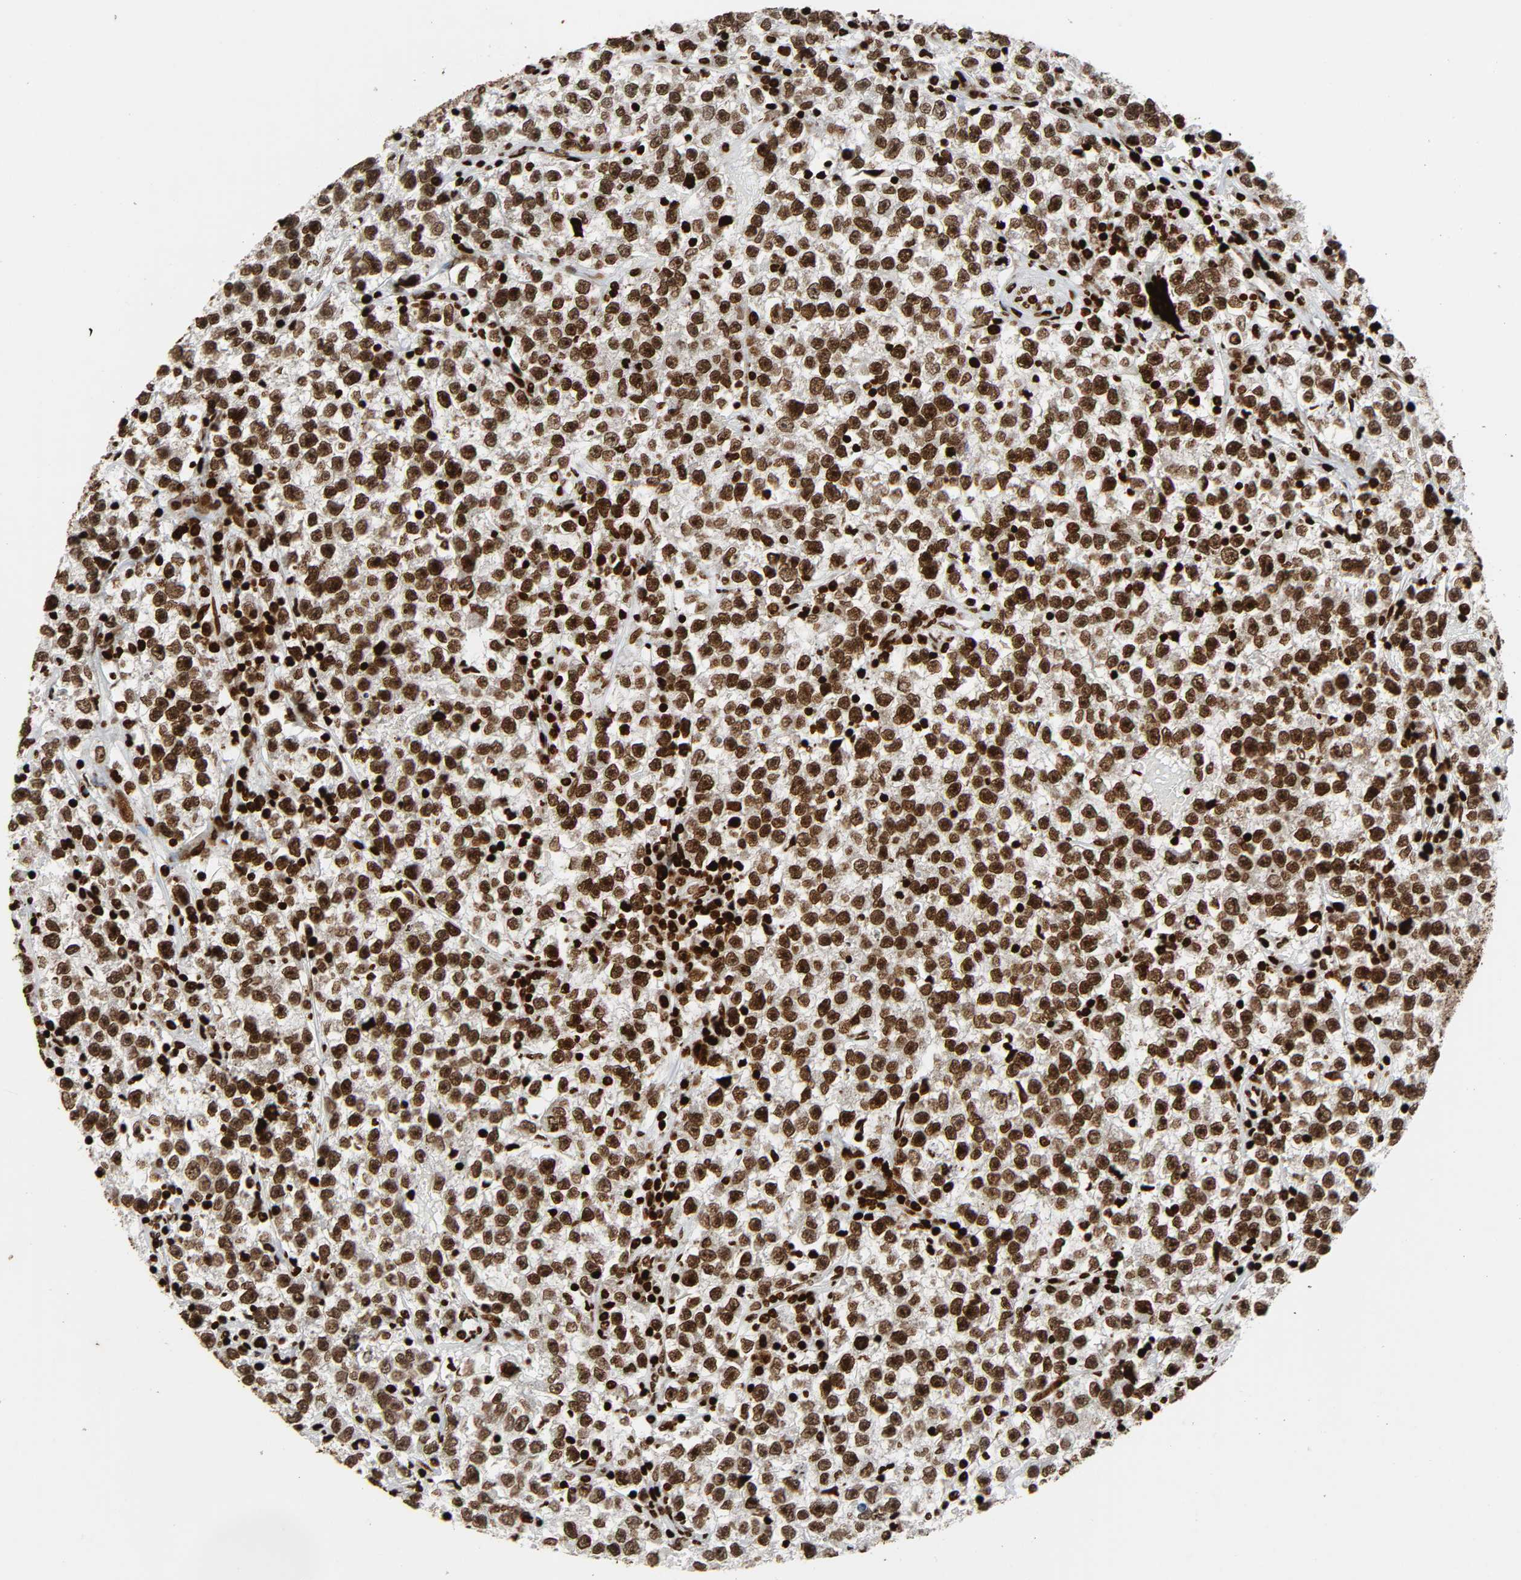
{"staining": {"intensity": "moderate", "quantity": ">75%", "location": "nuclear"}, "tissue": "testis cancer", "cell_type": "Tumor cells", "image_type": "cancer", "snomed": [{"axis": "morphology", "description": "Seminoma, NOS"}, {"axis": "topography", "description": "Testis"}], "caption": "IHC micrograph of human seminoma (testis) stained for a protein (brown), which reveals medium levels of moderate nuclear positivity in about >75% of tumor cells.", "gene": "RXRA", "patient": {"sex": "male", "age": 22}}